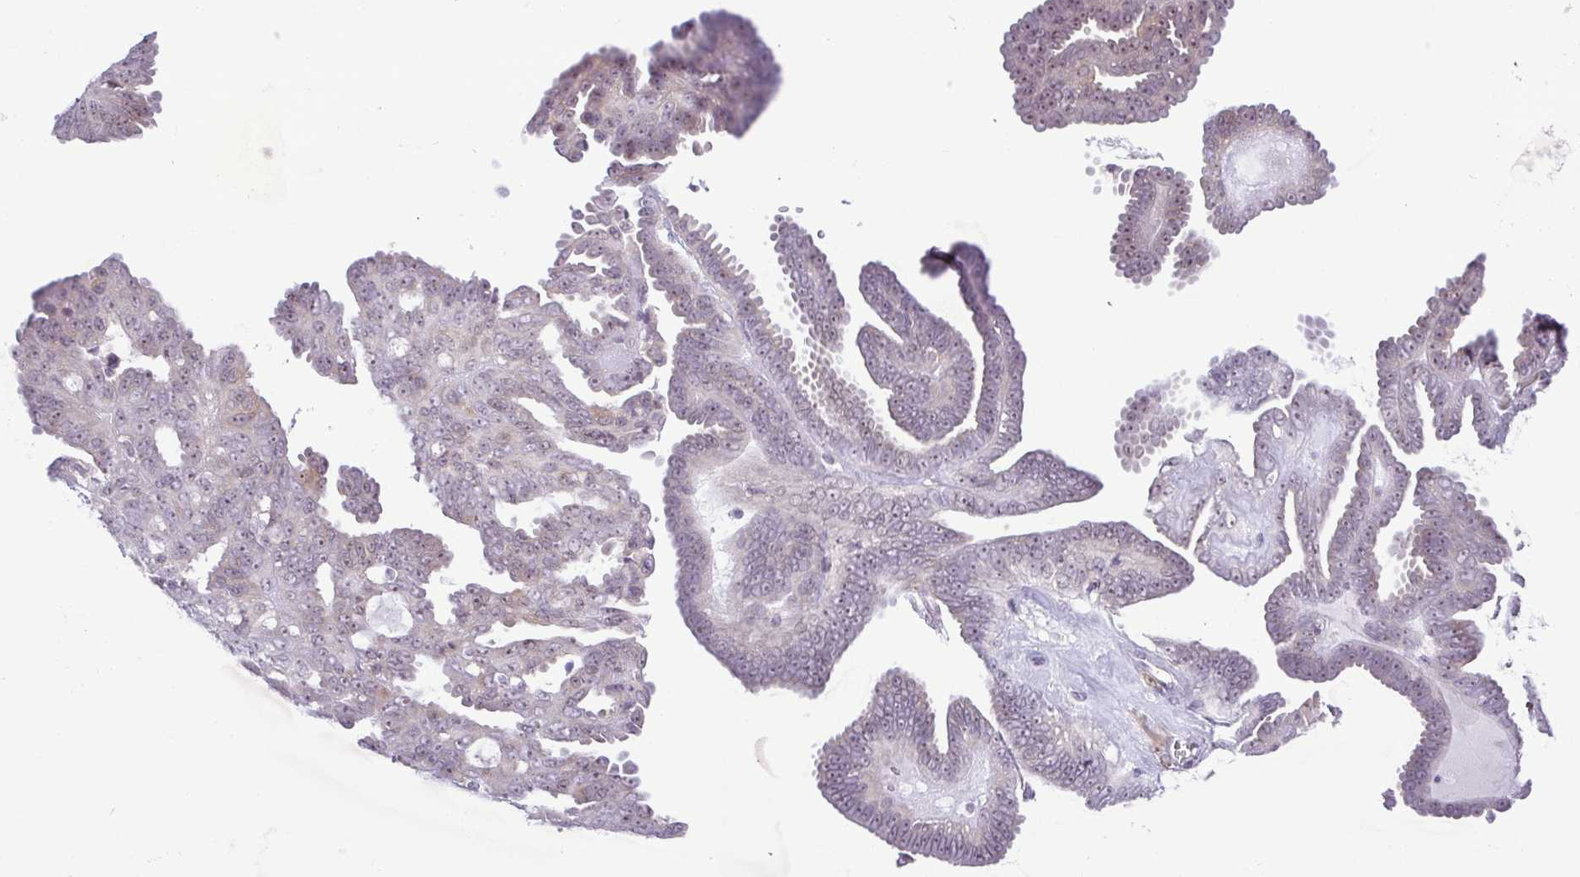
{"staining": {"intensity": "weak", "quantity": "25%-75%", "location": "nuclear"}, "tissue": "ovarian cancer", "cell_type": "Tumor cells", "image_type": "cancer", "snomed": [{"axis": "morphology", "description": "Cystadenocarcinoma, serous, NOS"}, {"axis": "topography", "description": "Ovary"}], "caption": "Immunohistochemical staining of human ovarian serous cystadenocarcinoma exhibits low levels of weak nuclear expression in about 25%-75% of tumor cells. (DAB (3,3'-diaminobenzidine) = brown stain, brightfield microscopy at high magnification).", "gene": "RSL24D1", "patient": {"sex": "female", "age": 71}}